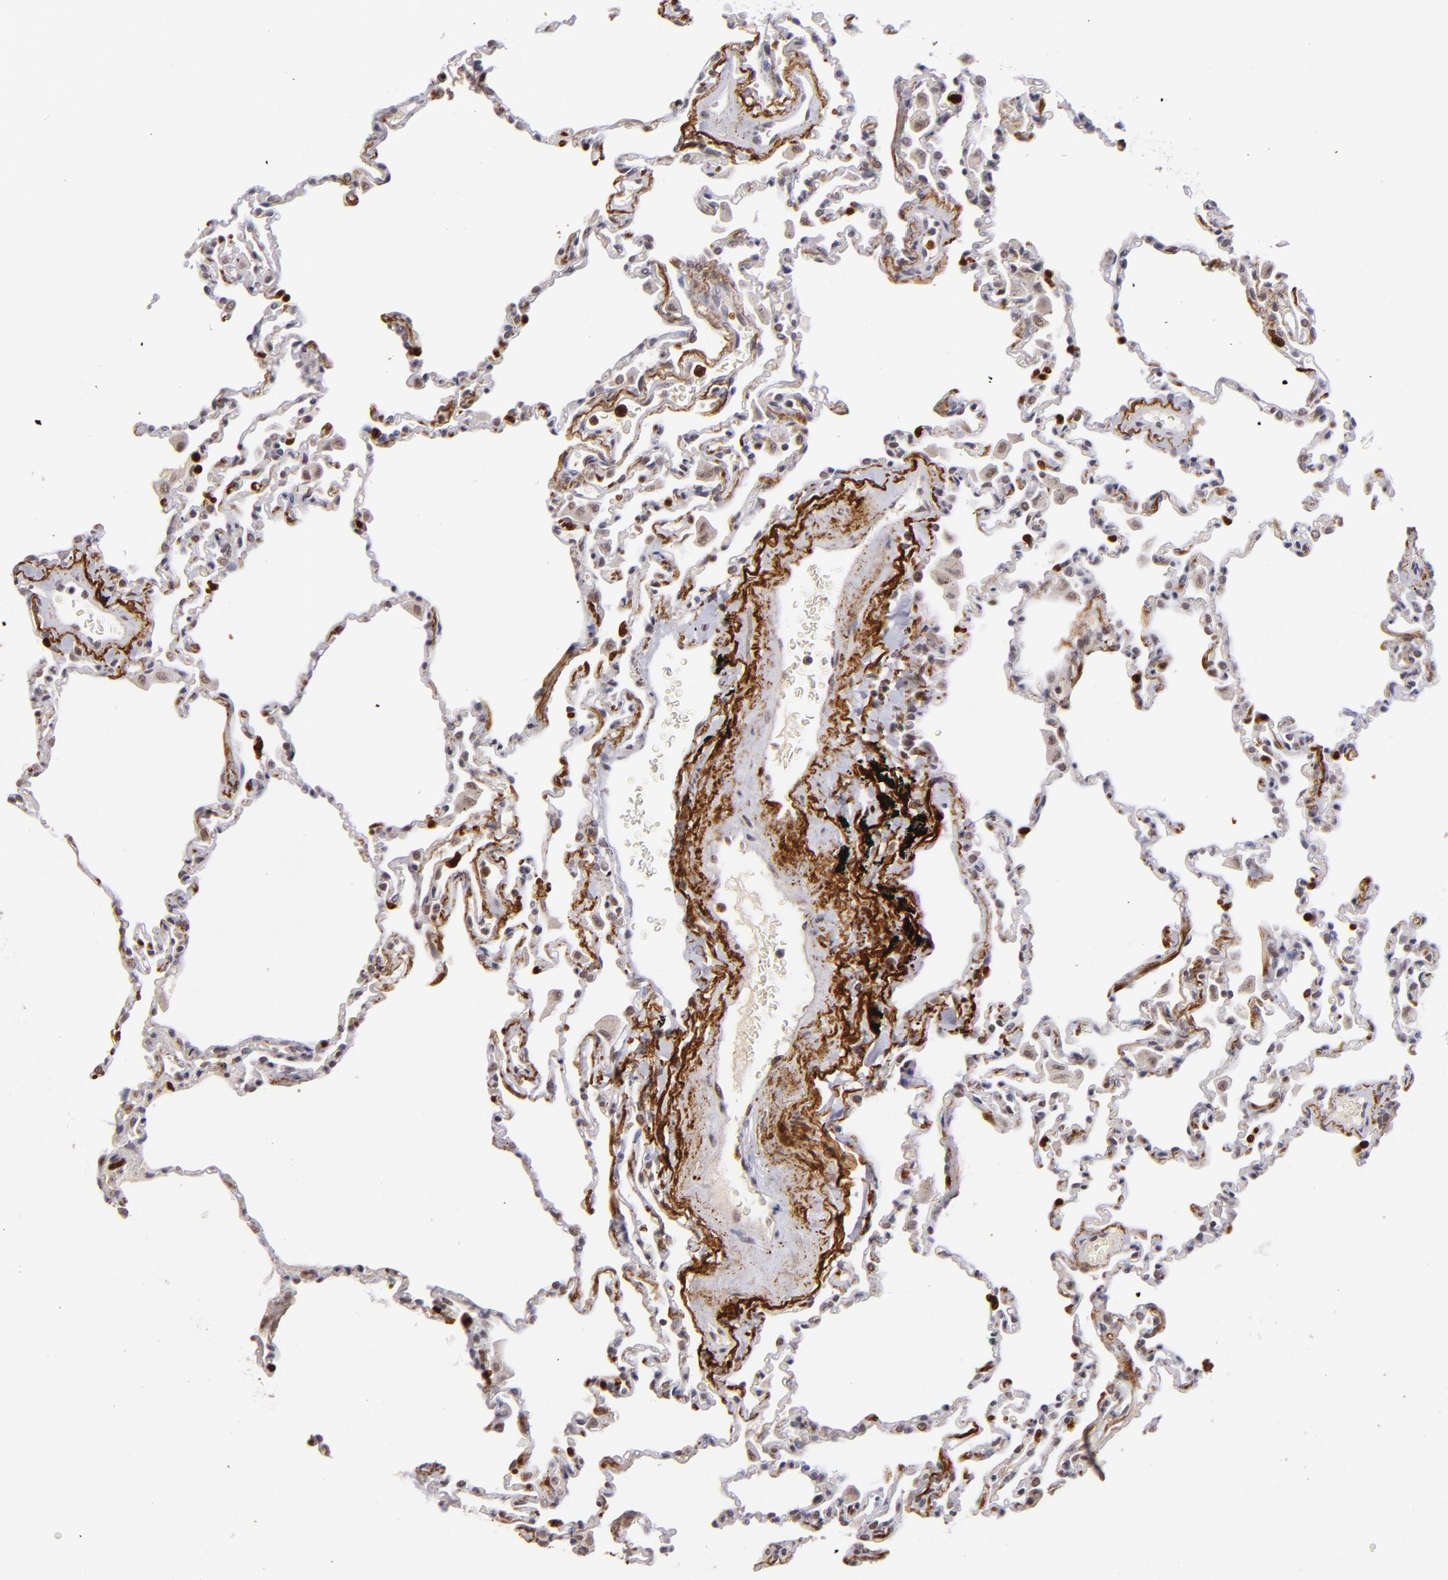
{"staining": {"intensity": "negative", "quantity": "none", "location": "none"}, "tissue": "lung", "cell_type": "Alveolar cells", "image_type": "normal", "snomed": [{"axis": "morphology", "description": "Normal tissue, NOS"}, {"axis": "topography", "description": "Lung"}], "caption": "Alveolar cells are negative for protein expression in benign human lung. (Stains: DAB (3,3'-diaminobenzidine) IHC with hematoxylin counter stain, Microscopy: brightfield microscopy at high magnification).", "gene": "RXRG", "patient": {"sex": "male", "age": 59}}